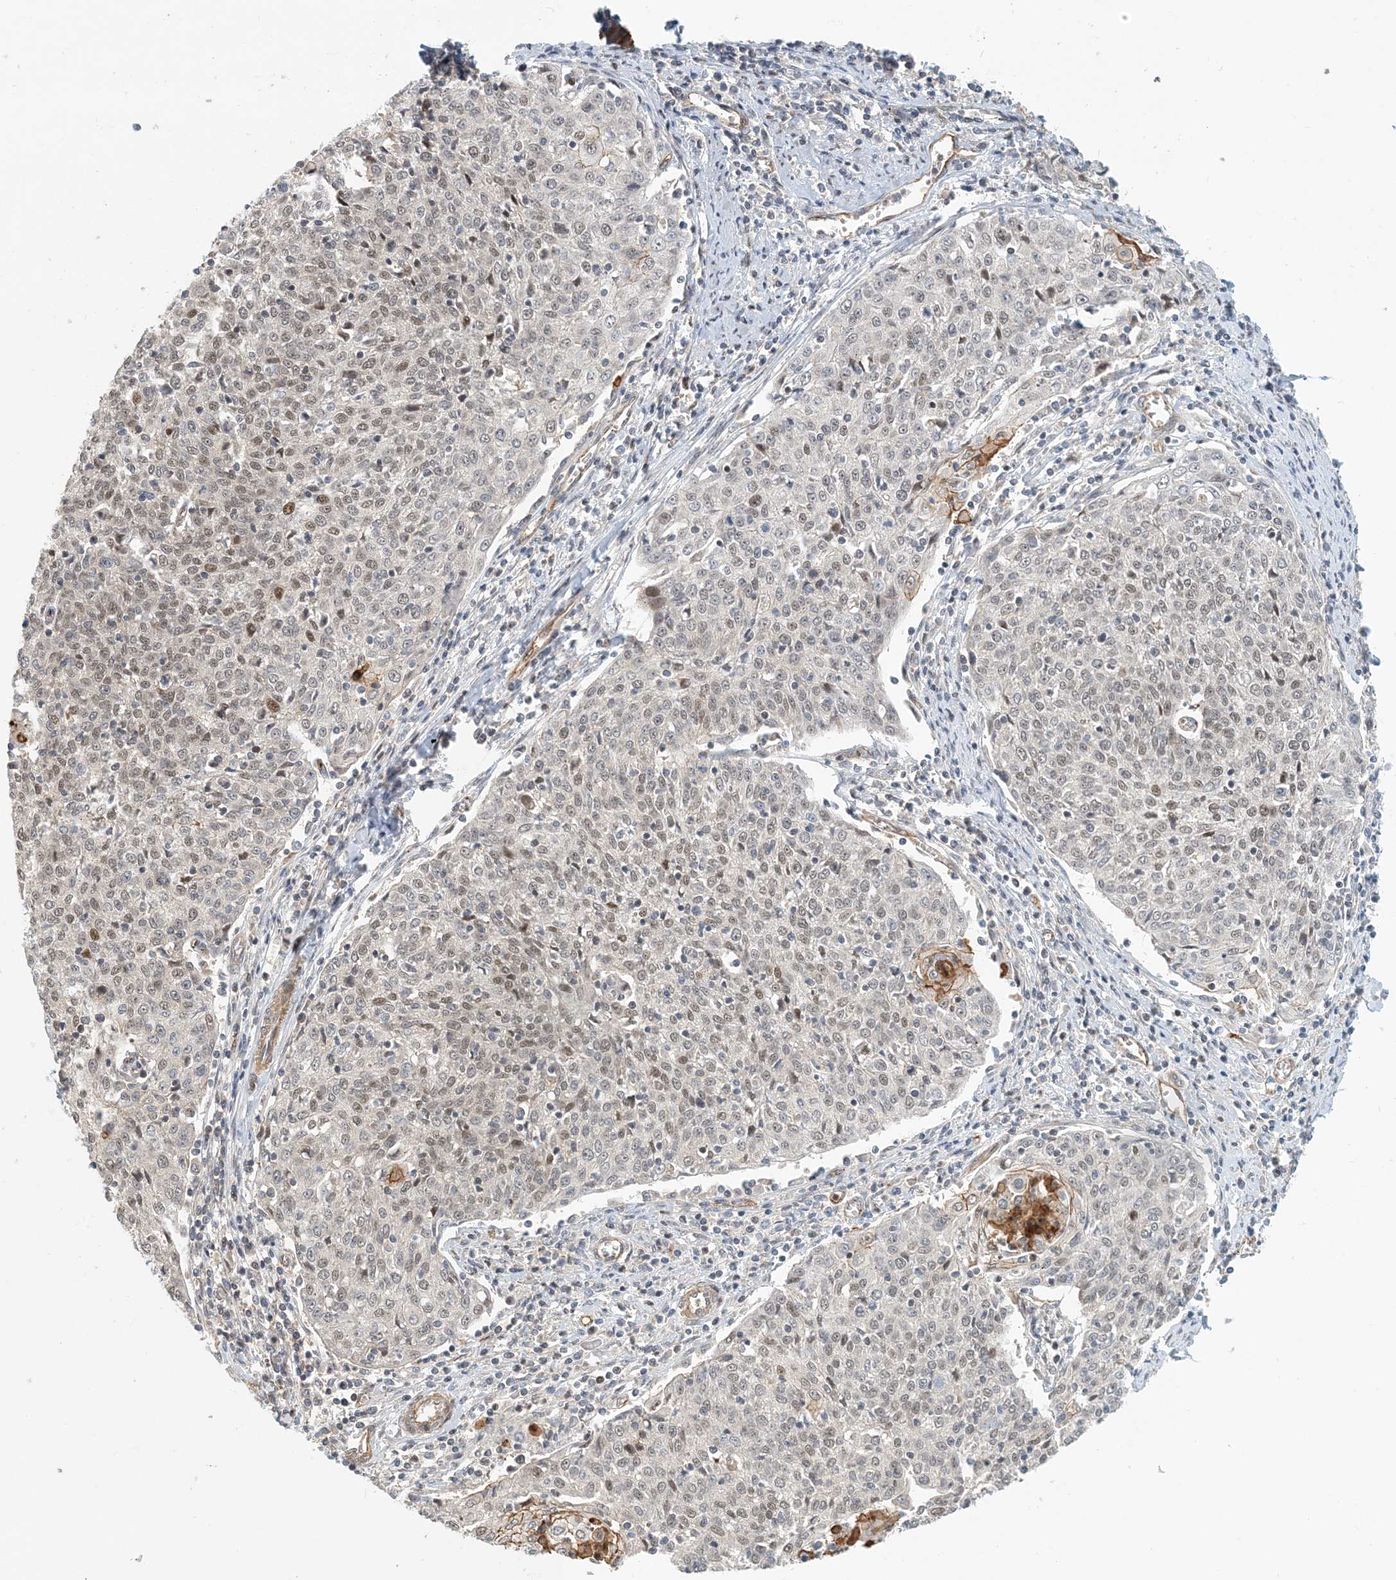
{"staining": {"intensity": "moderate", "quantity": "<25%", "location": "cytoplasmic/membranous,nuclear"}, "tissue": "cervical cancer", "cell_type": "Tumor cells", "image_type": "cancer", "snomed": [{"axis": "morphology", "description": "Squamous cell carcinoma, NOS"}, {"axis": "topography", "description": "Cervix"}], "caption": "Tumor cells demonstrate low levels of moderate cytoplasmic/membranous and nuclear expression in approximately <25% of cells in human squamous cell carcinoma (cervical).", "gene": "MAPKBP1", "patient": {"sex": "female", "age": 48}}